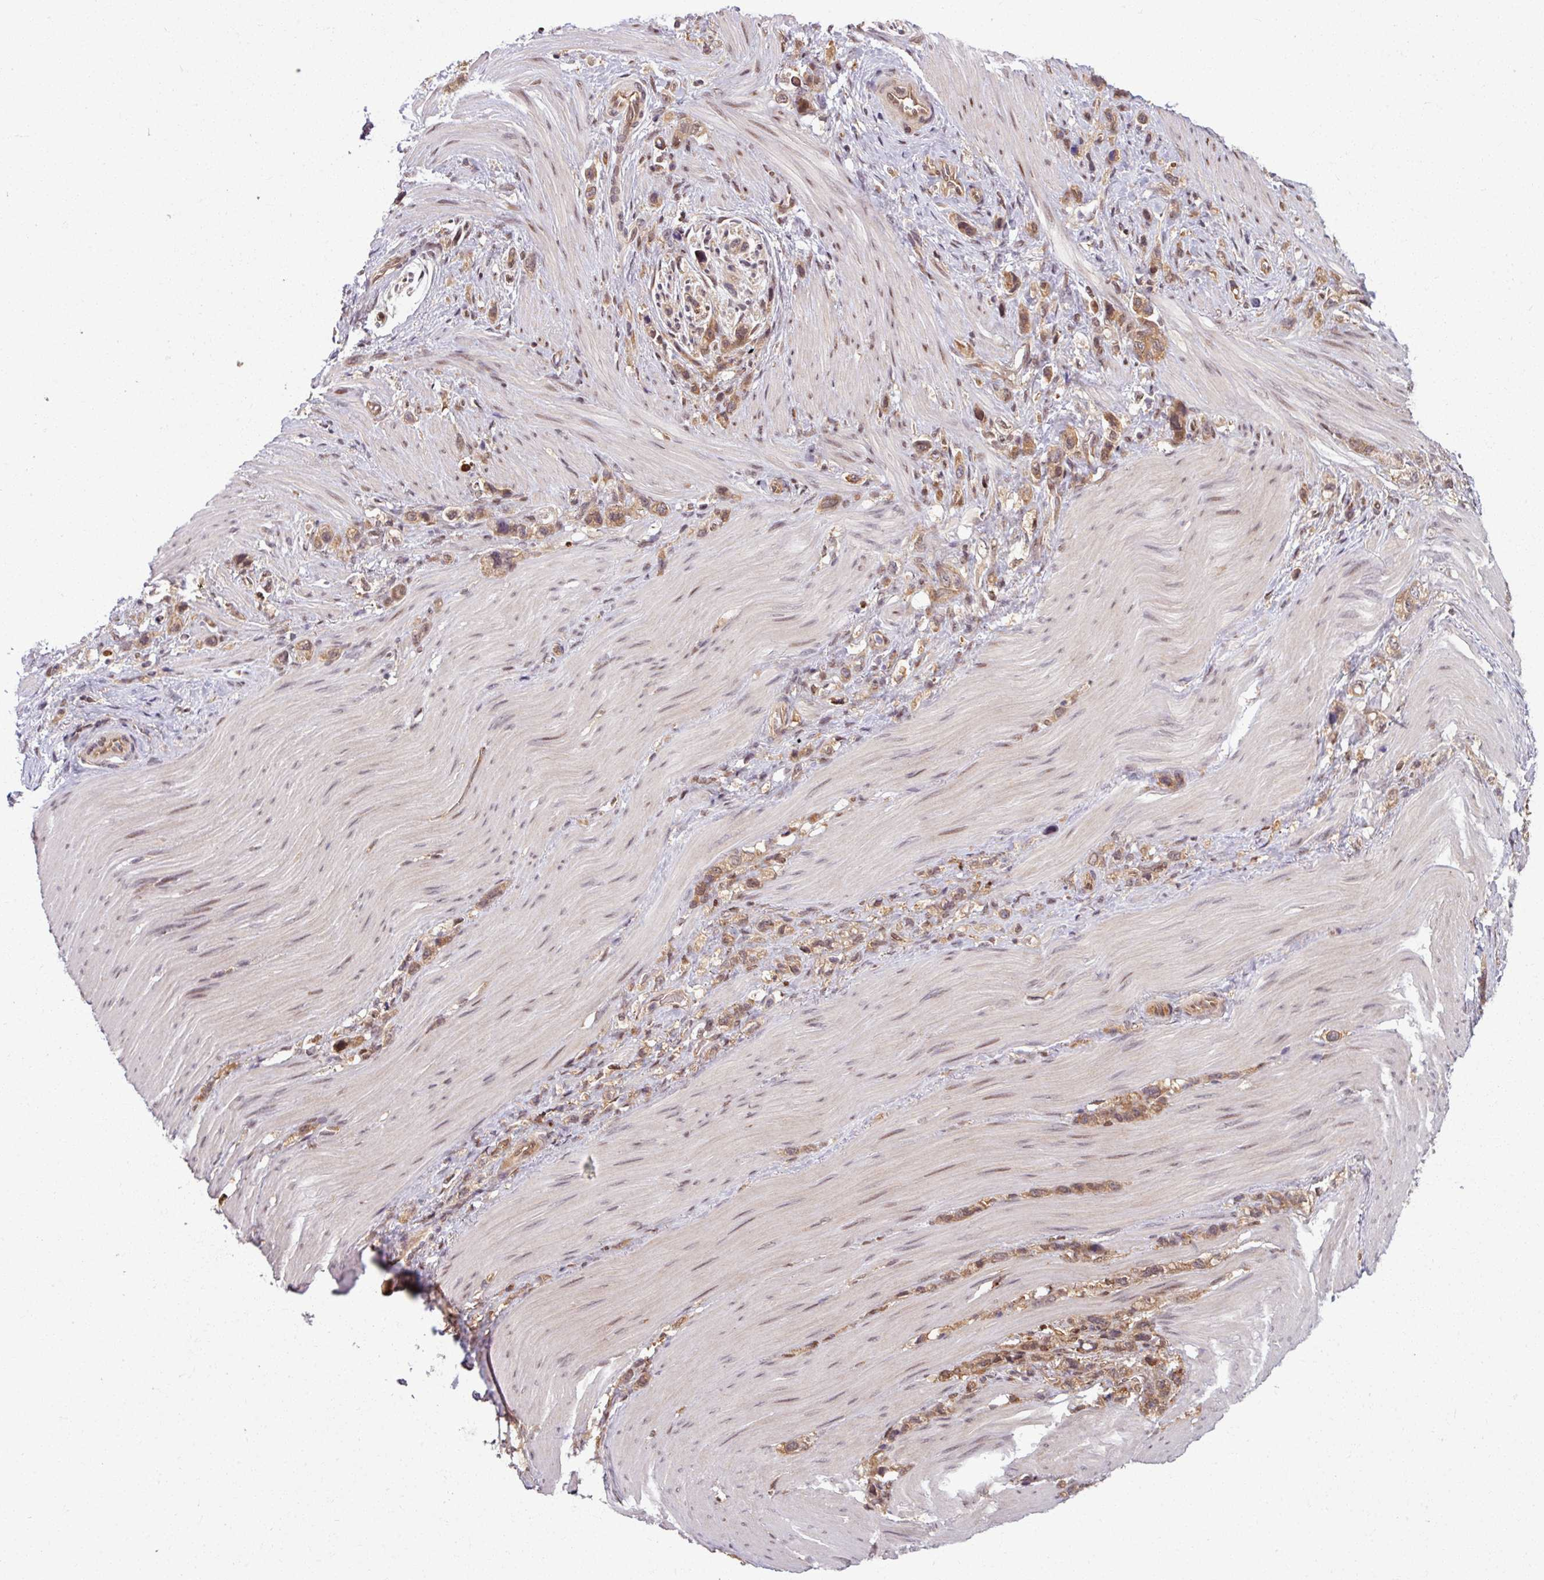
{"staining": {"intensity": "moderate", "quantity": ">75%", "location": "cytoplasmic/membranous,nuclear"}, "tissue": "stomach cancer", "cell_type": "Tumor cells", "image_type": "cancer", "snomed": [{"axis": "morphology", "description": "Adenocarcinoma, NOS"}, {"axis": "topography", "description": "Stomach"}], "caption": "Immunohistochemical staining of adenocarcinoma (stomach) reveals moderate cytoplasmic/membranous and nuclear protein expression in about >75% of tumor cells.", "gene": "KCTD11", "patient": {"sex": "female", "age": 65}}